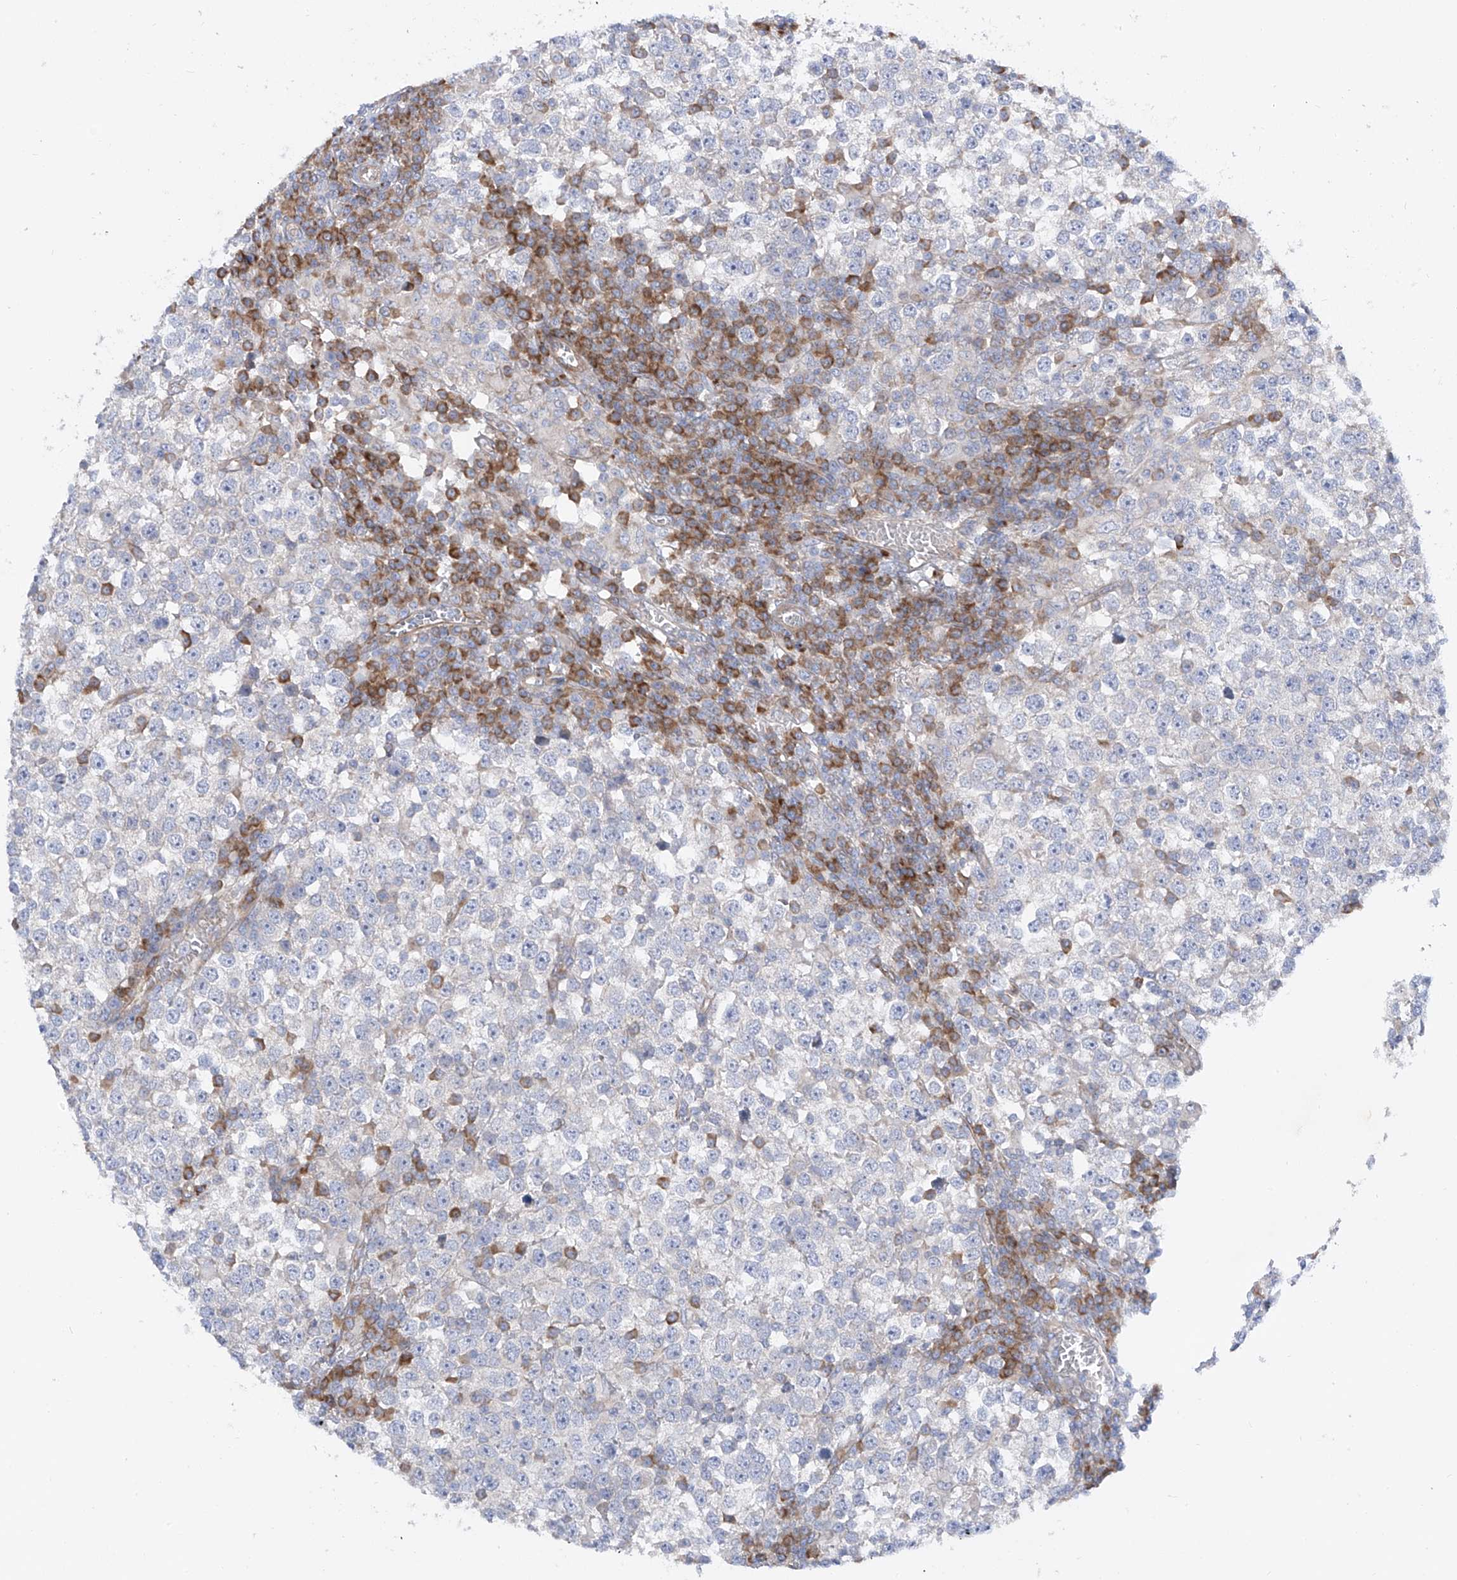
{"staining": {"intensity": "negative", "quantity": "none", "location": "none"}, "tissue": "testis cancer", "cell_type": "Tumor cells", "image_type": "cancer", "snomed": [{"axis": "morphology", "description": "Seminoma, NOS"}, {"axis": "topography", "description": "Testis"}], "caption": "Immunohistochemistry (IHC) photomicrograph of neoplastic tissue: testis cancer (seminoma) stained with DAB (3,3'-diaminobenzidine) exhibits no significant protein expression in tumor cells.", "gene": "LCA5", "patient": {"sex": "male", "age": 65}}